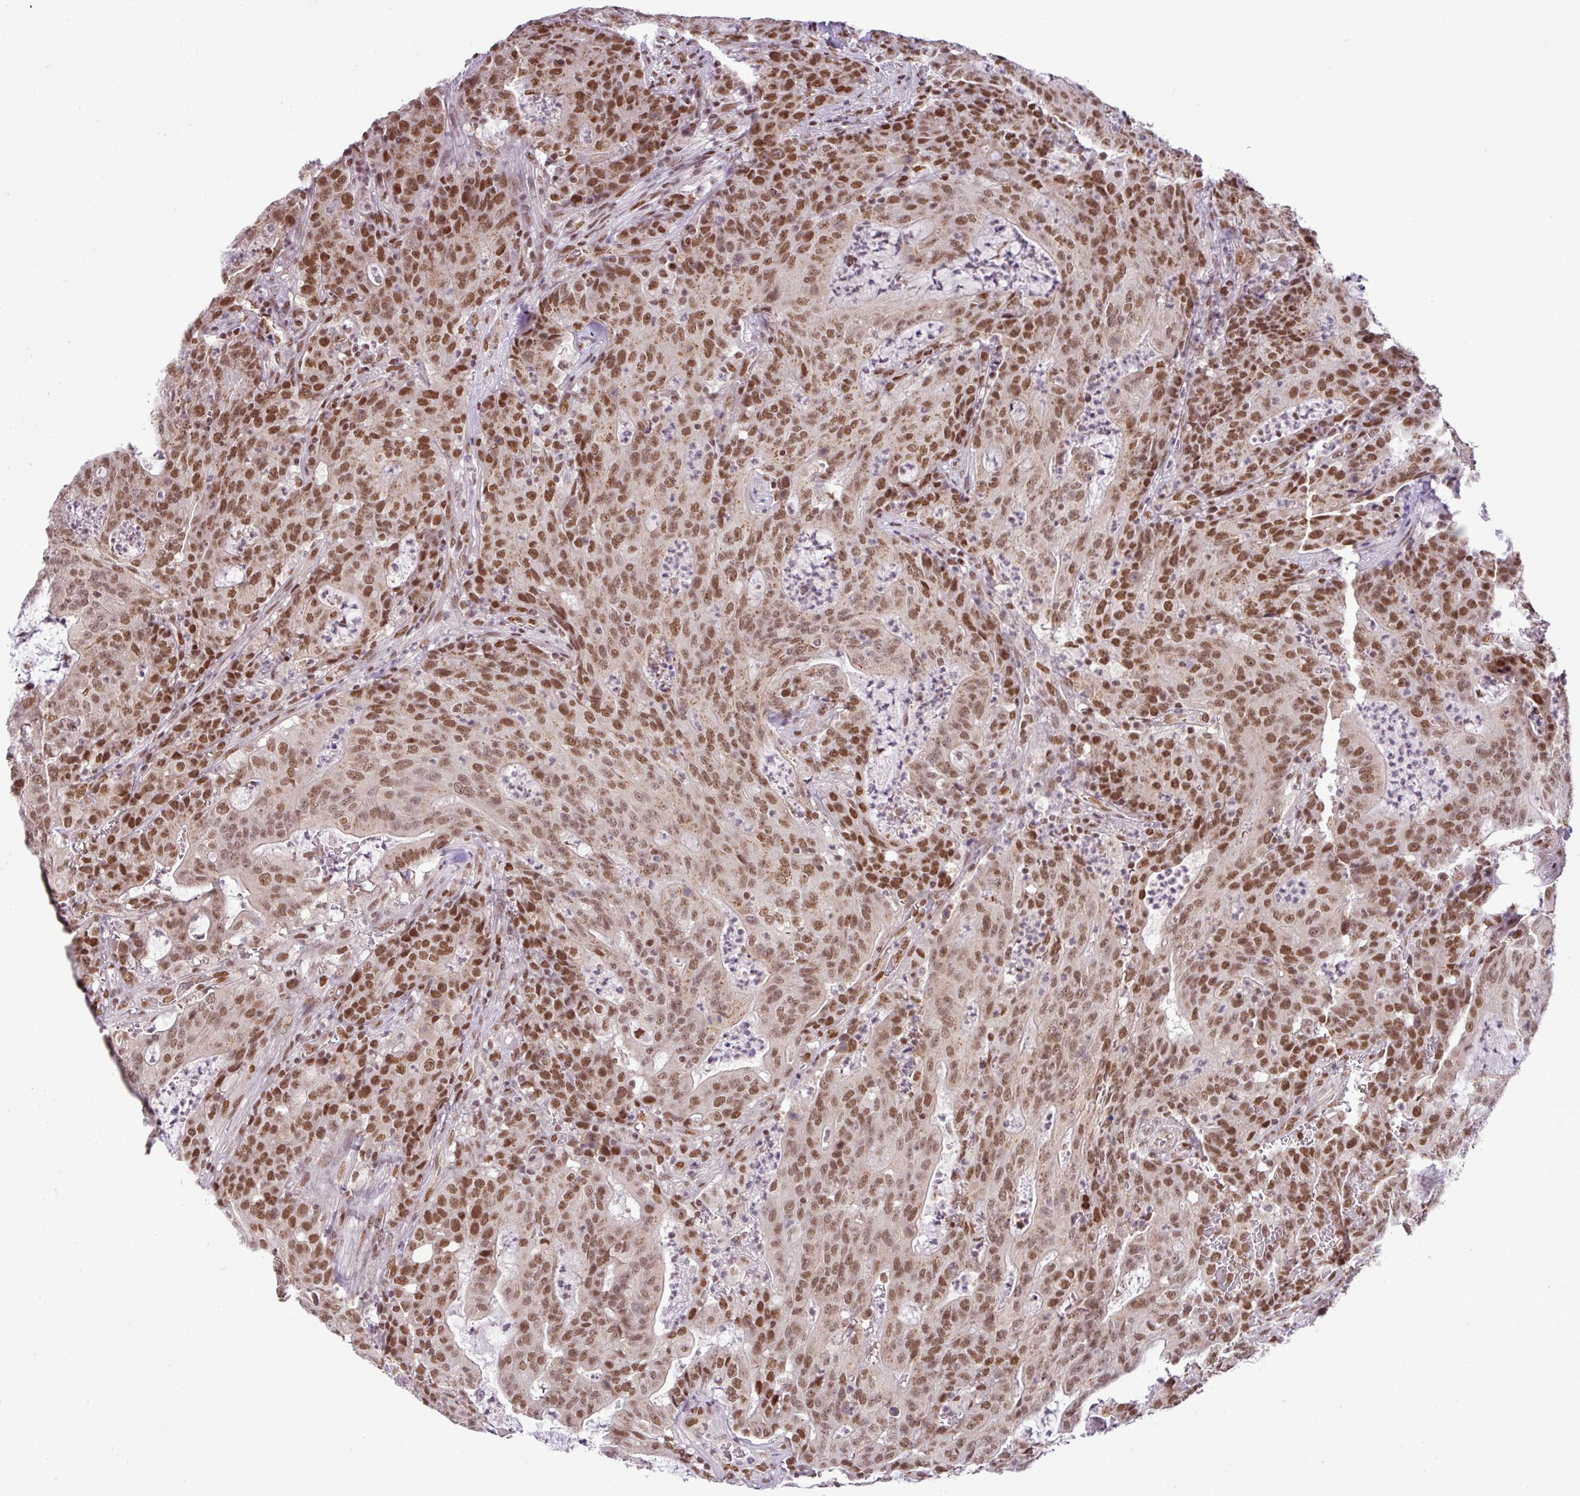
{"staining": {"intensity": "moderate", "quantity": ">75%", "location": "nuclear"}, "tissue": "colorectal cancer", "cell_type": "Tumor cells", "image_type": "cancer", "snomed": [{"axis": "morphology", "description": "Adenocarcinoma, NOS"}, {"axis": "topography", "description": "Colon"}], "caption": "Immunohistochemistry (IHC) of colorectal cancer reveals medium levels of moderate nuclear expression in approximately >75% of tumor cells.", "gene": "PGAP4", "patient": {"sex": "male", "age": 83}}